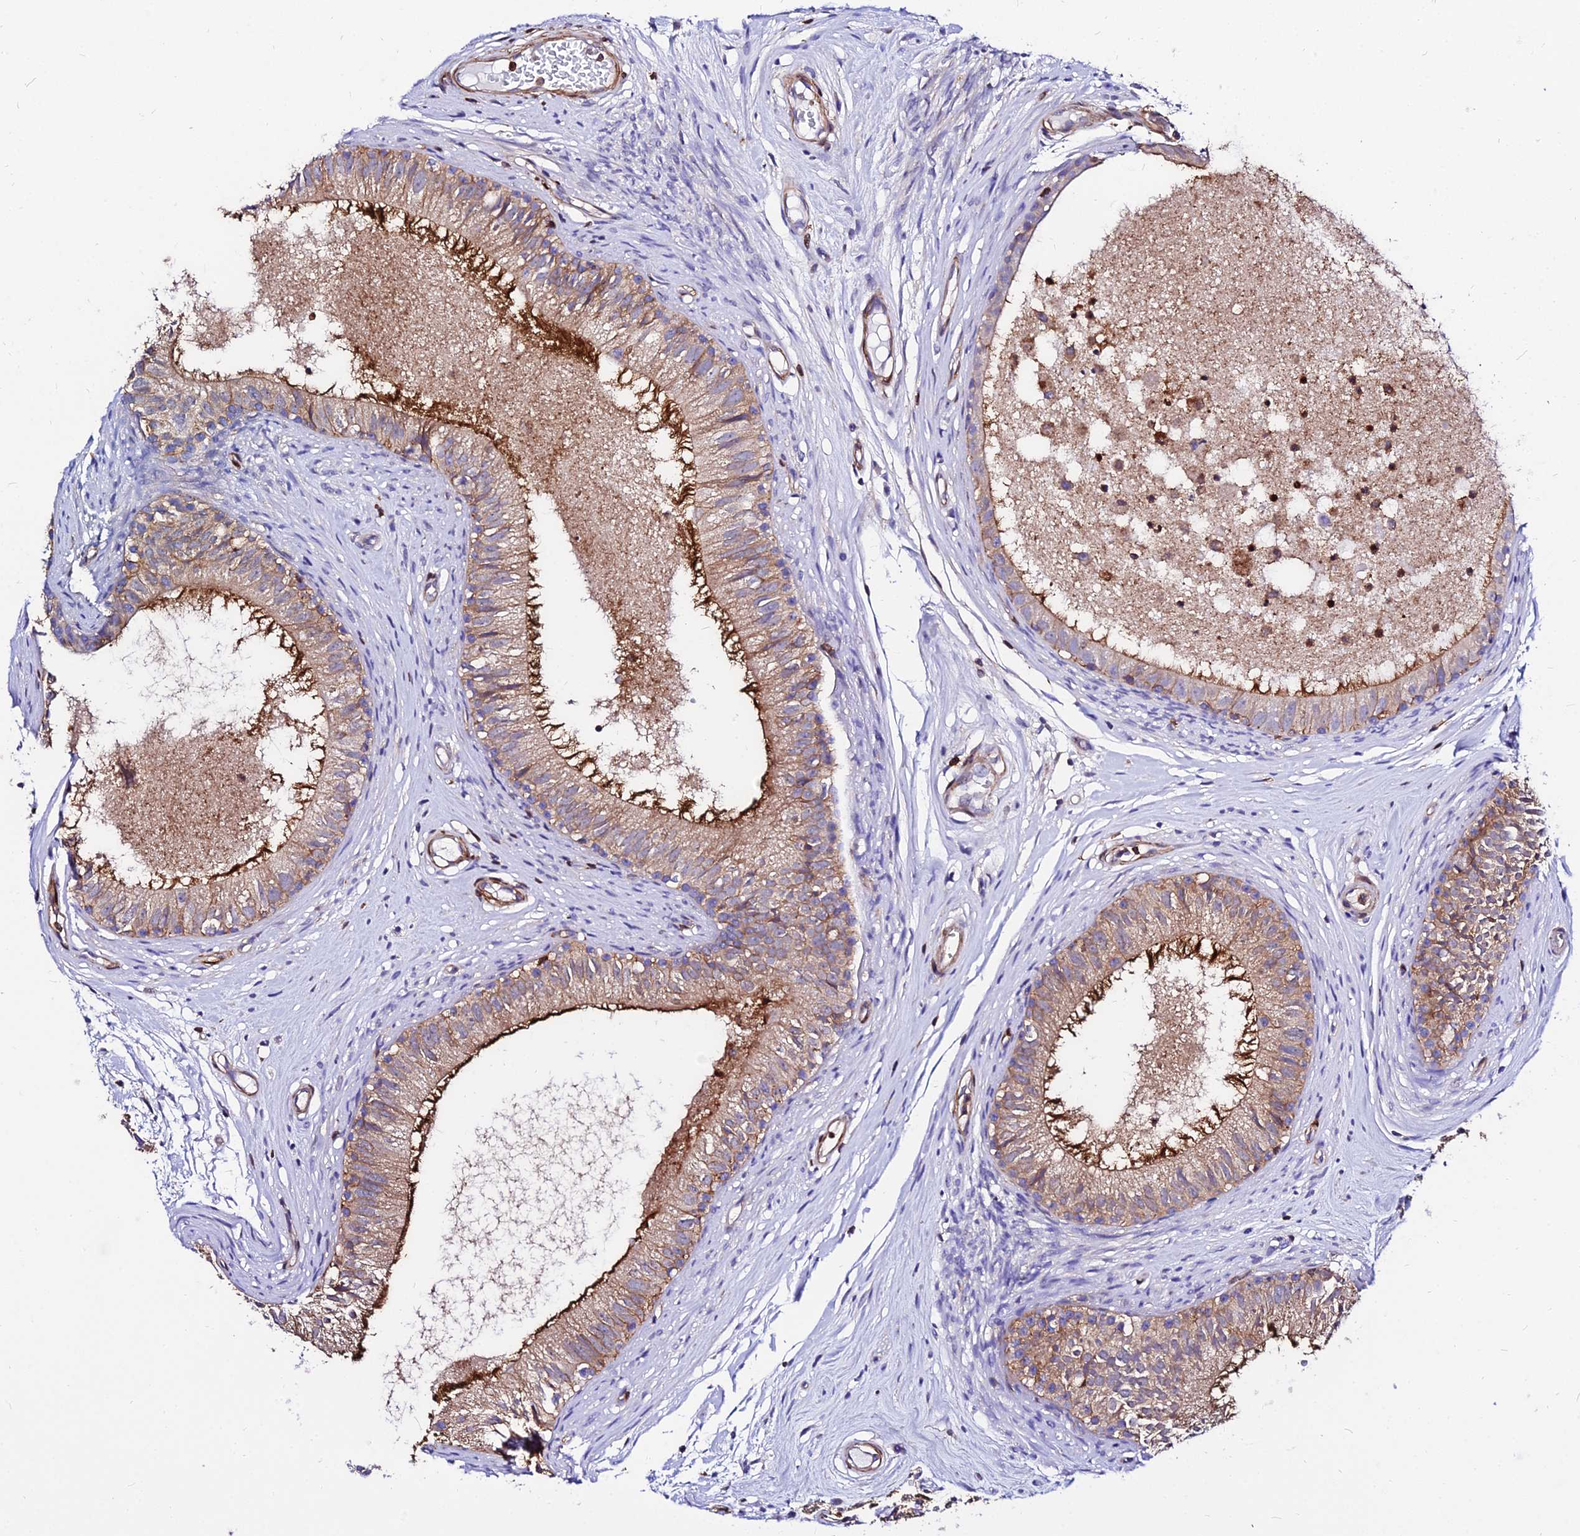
{"staining": {"intensity": "strong", "quantity": ">75%", "location": "cytoplasmic/membranous"}, "tissue": "epididymis", "cell_type": "Glandular cells", "image_type": "normal", "snomed": [{"axis": "morphology", "description": "Normal tissue, NOS"}, {"axis": "topography", "description": "Epididymis"}], "caption": "Approximately >75% of glandular cells in benign human epididymis reveal strong cytoplasmic/membranous protein staining as visualized by brown immunohistochemical staining.", "gene": "CSRP1", "patient": {"sex": "male", "age": 74}}